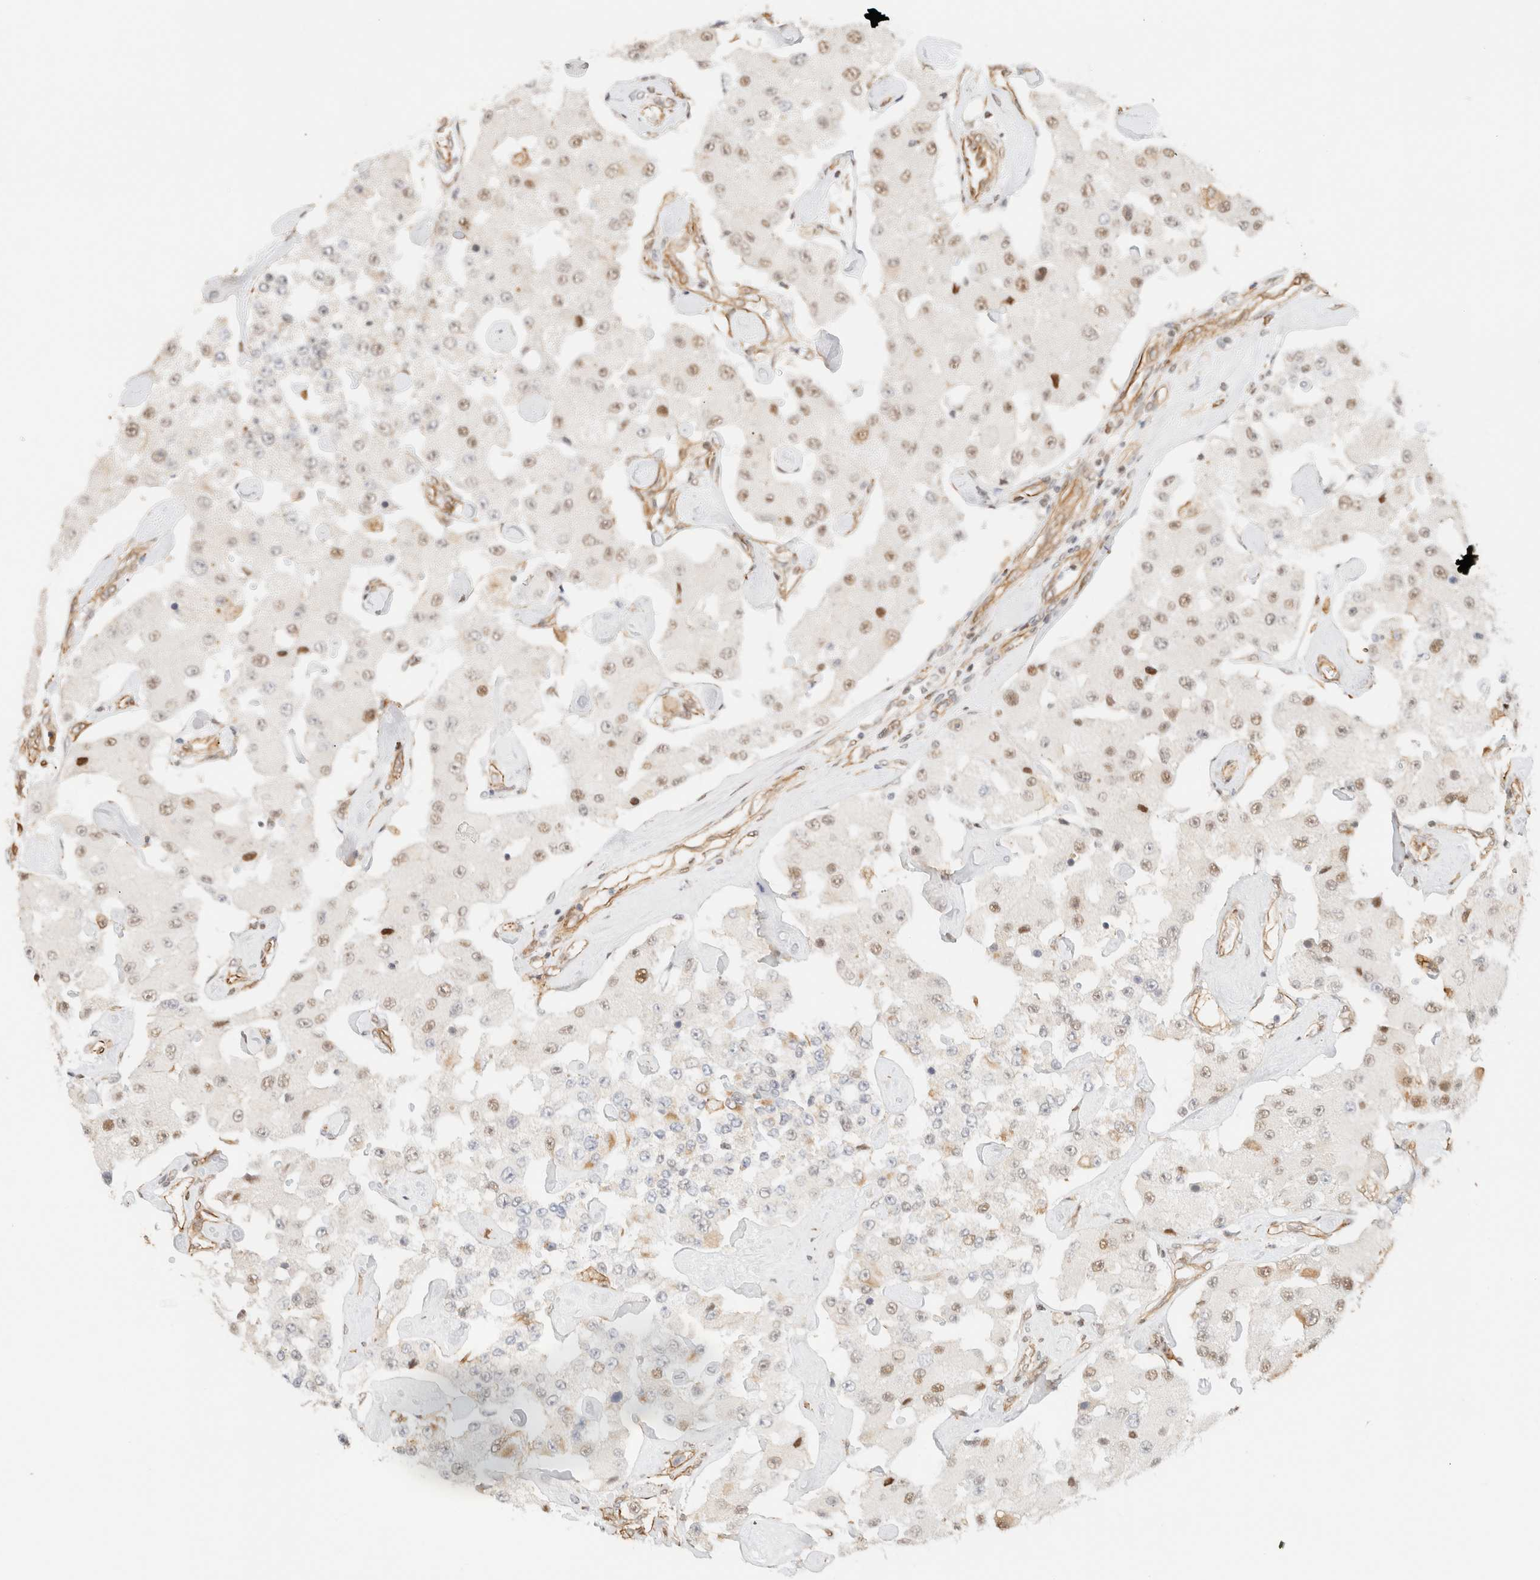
{"staining": {"intensity": "moderate", "quantity": "<25%", "location": "nuclear"}, "tissue": "carcinoid", "cell_type": "Tumor cells", "image_type": "cancer", "snomed": [{"axis": "morphology", "description": "Carcinoid, malignant, NOS"}, {"axis": "topography", "description": "Pancreas"}], "caption": "Human malignant carcinoid stained with a brown dye exhibits moderate nuclear positive staining in about <25% of tumor cells.", "gene": "ARID5A", "patient": {"sex": "male", "age": 41}}